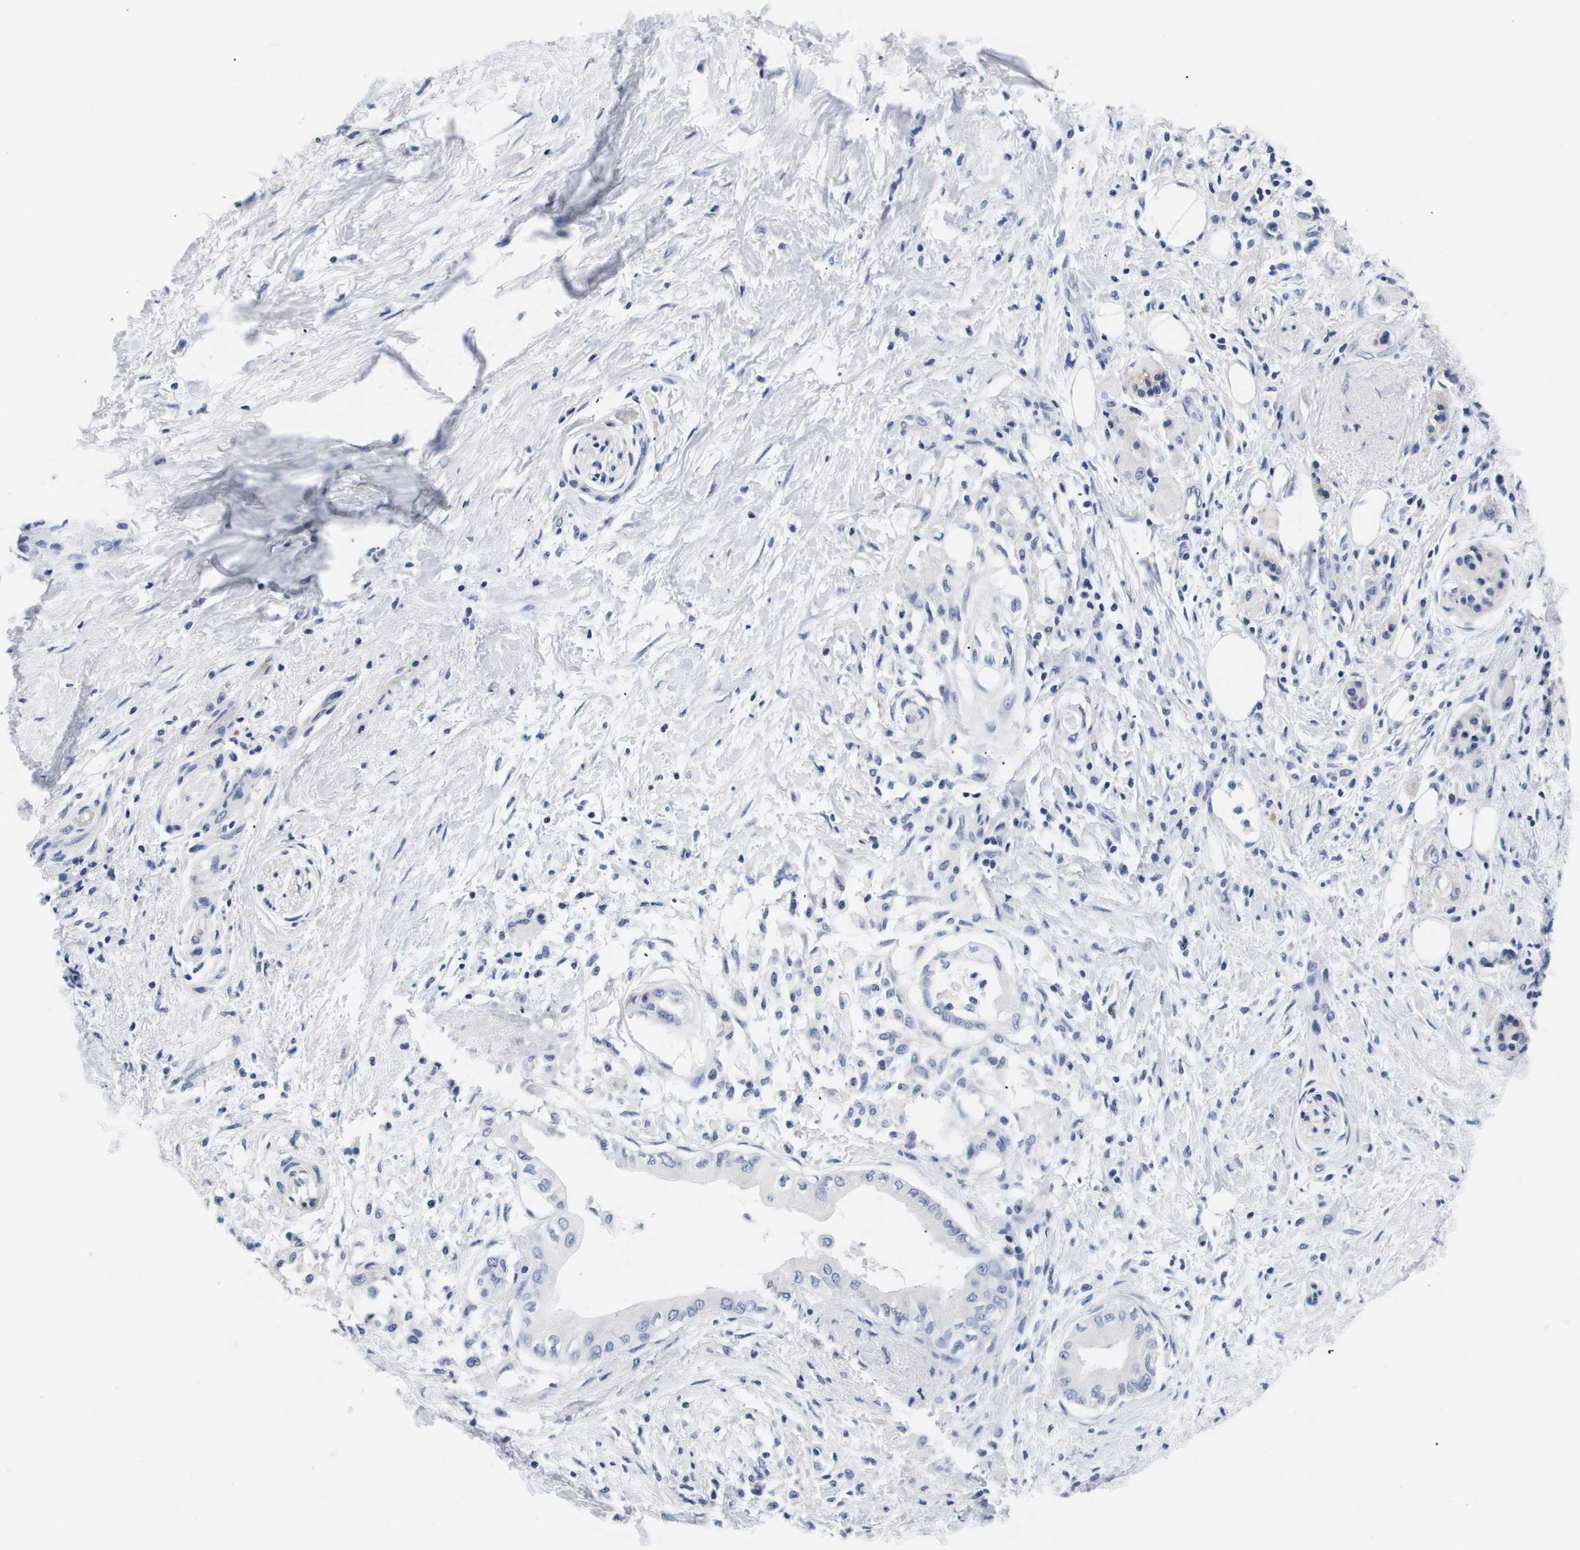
{"staining": {"intensity": "negative", "quantity": "none", "location": "none"}, "tissue": "pancreatic cancer", "cell_type": "Tumor cells", "image_type": "cancer", "snomed": [{"axis": "morphology", "description": "Normal tissue, NOS"}, {"axis": "morphology", "description": "Adenocarcinoma, NOS"}, {"axis": "topography", "description": "Pancreas"}, {"axis": "topography", "description": "Duodenum"}], "caption": "DAB (3,3'-diaminobenzidine) immunohistochemical staining of pancreatic adenocarcinoma demonstrates no significant positivity in tumor cells.", "gene": "ATP6V0A4", "patient": {"sex": "female", "age": 60}}